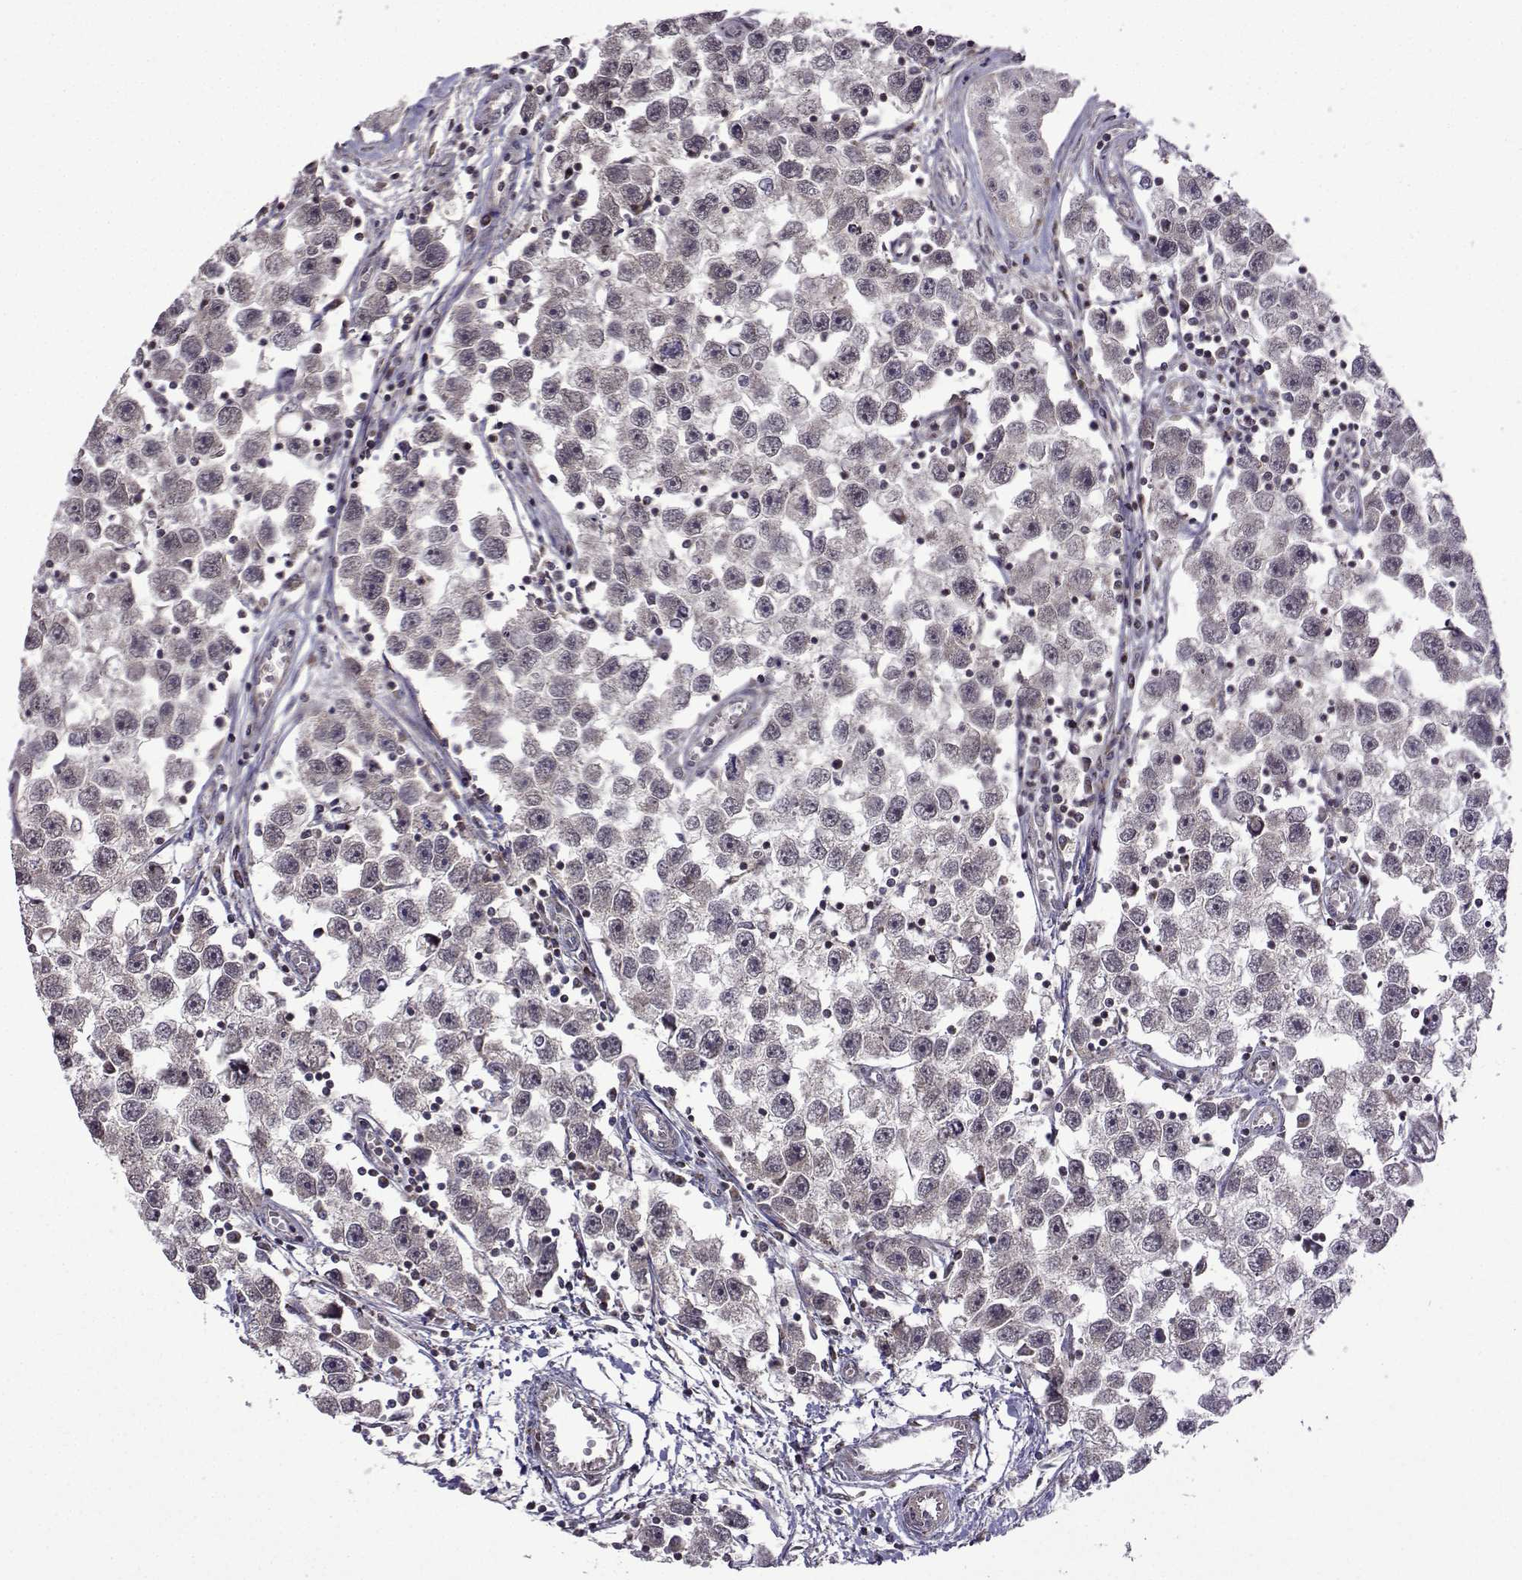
{"staining": {"intensity": "negative", "quantity": "none", "location": "none"}, "tissue": "testis cancer", "cell_type": "Tumor cells", "image_type": "cancer", "snomed": [{"axis": "morphology", "description": "Seminoma, NOS"}, {"axis": "topography", "description": "Testis"}], "caption": "An image of human testis cancer (seminoma) is negative for staining in tumor cells.", "gene": "TAB2", "patient": {"sex": "male", "age": 30}}